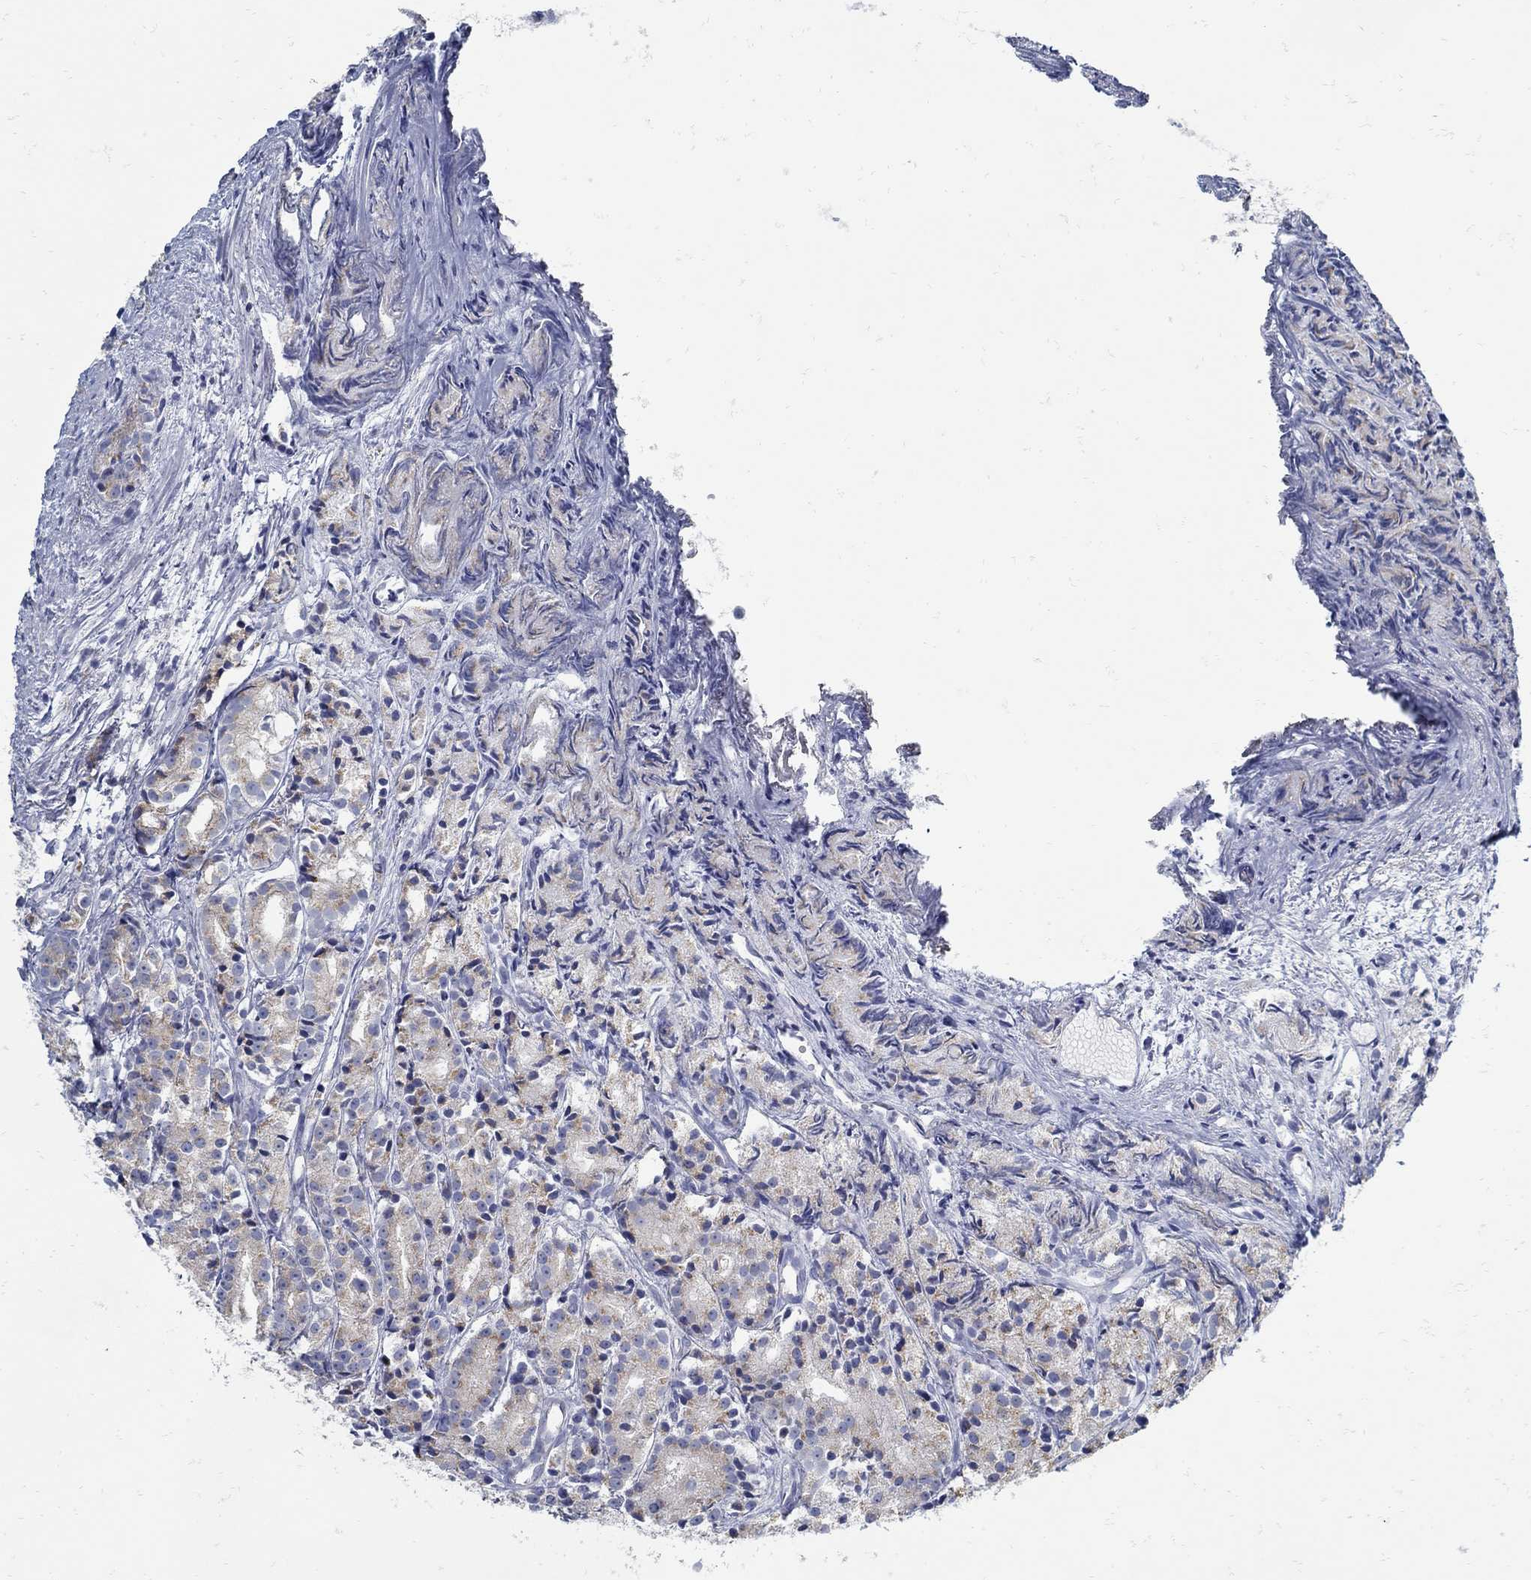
{"staining": {"intensity": "weak", "quantity": "25%-75%", "location": "cytoplasmic/membranous"}, "tissue": "prostate cancer", "cell_type": "Tumor cells", "image_type": "cancer", "snomed": [{"axis": "morphology", "description": "Adenocarcinoma, Medium grade"}, {"axis": "topography", "description": "Prostate"}], "caption": "Prostate medium-grade adenocarcinoma tissue exhibits weak cytoplasmic/membranous positivity in approximately 25%-75% of tumor cells", "gene": "ZFAND4", "patient": {"sex": "male", "age": 74}}